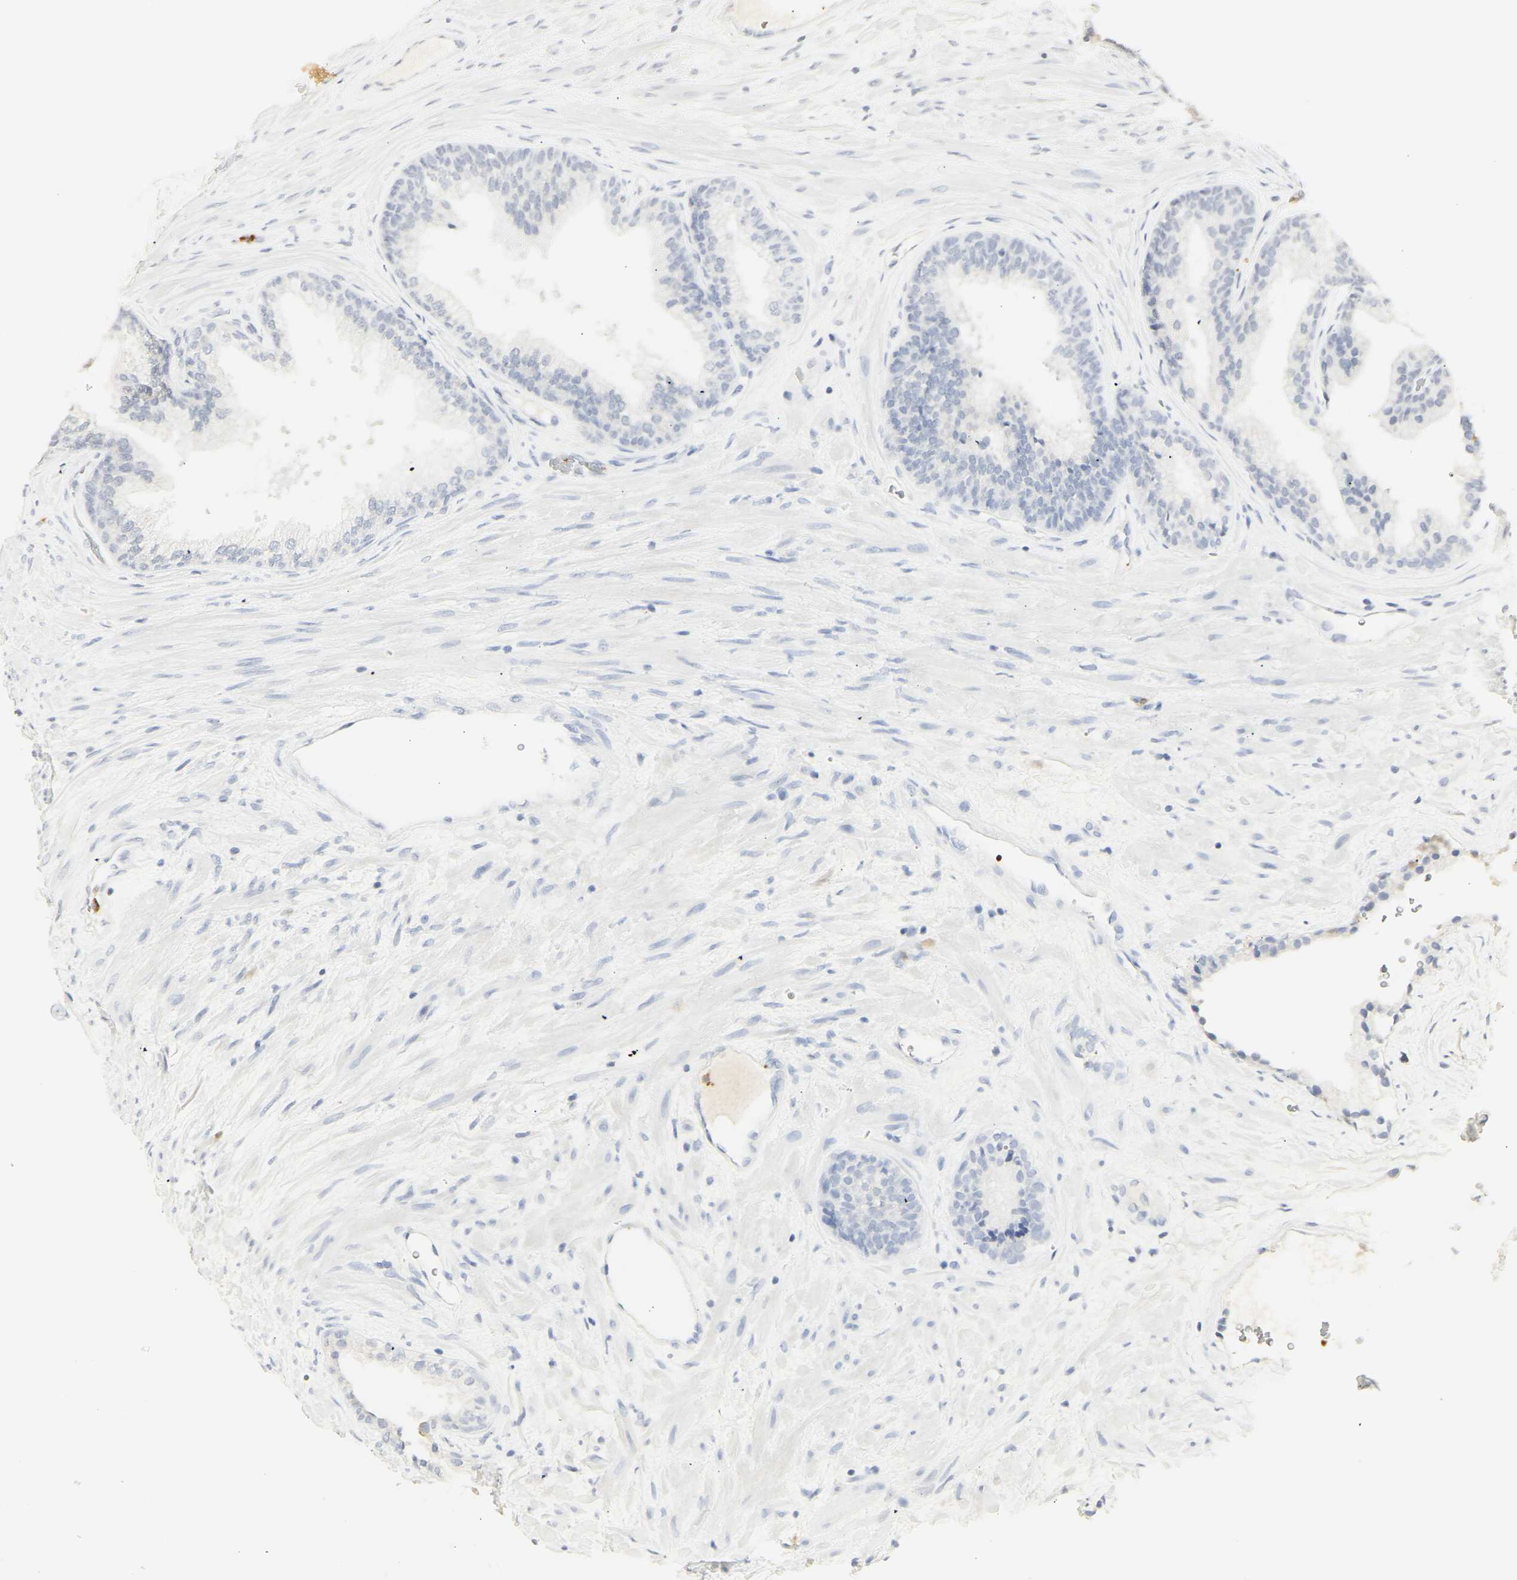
{"staining": {"intensity": "negative", "quantity": "none", "location": "none"}, "tissue": "prostate", "cell_type": "Glandular cells", "image_type": "normal", "snomed": [{"axis": "morphology", "description": "Normal tissue, NOS"}, {"axis": "topography", "description": "Prostate"}], "caption": "Prostate stained for a protein using IHC demonstrates no positivity glandular cells.", "gene": "MPO", "patient": {"sex": "male", "age": 76}}